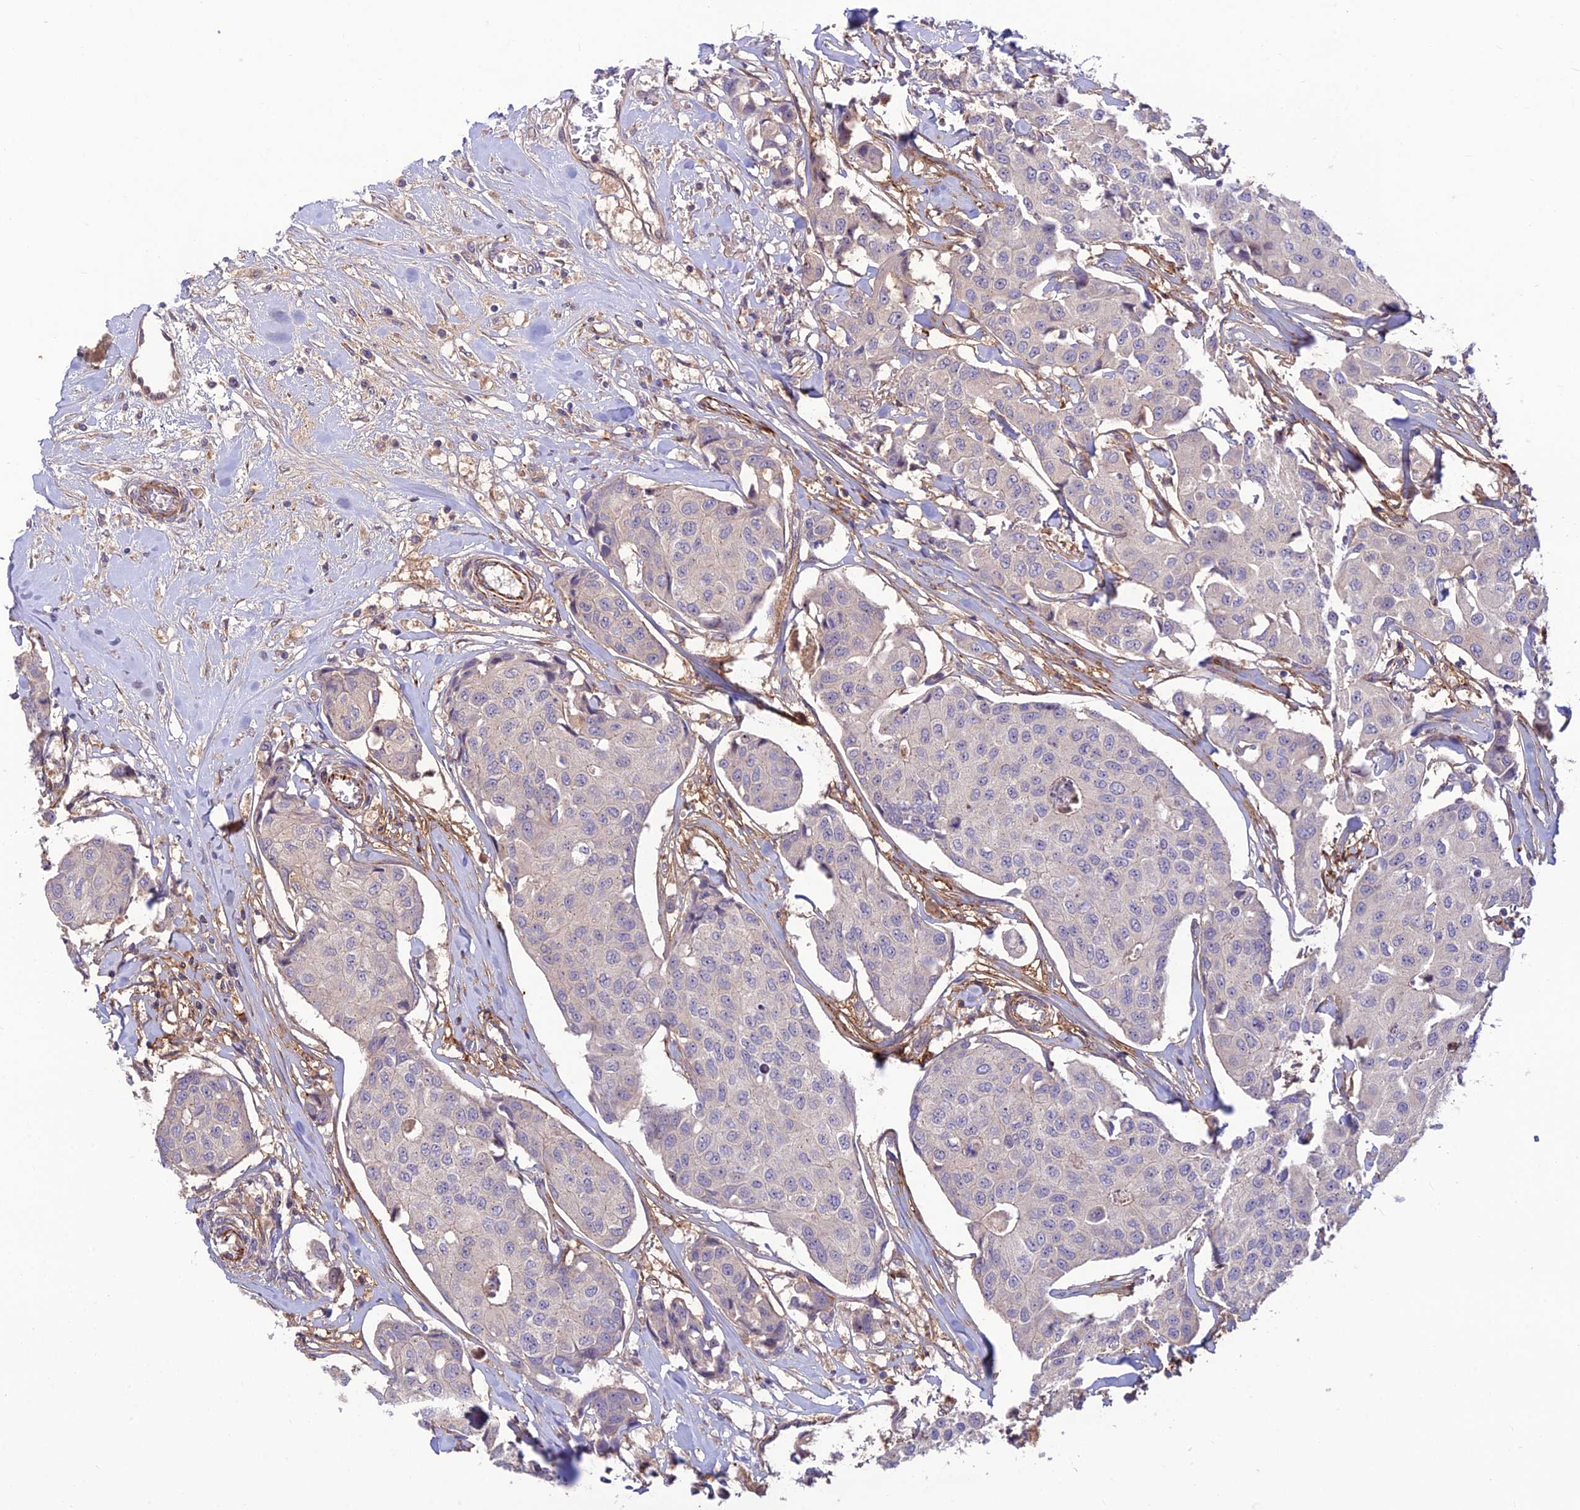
{"staining": {"intensity": "negative", "quantity": "none", "location": "none"}, "tissue": "breast cancer", "cell_type": "Tumor cells", "image_type": "cancer", "snomed": [{"axis": "morphology", "description": "Duct carcinoma"}, {"axis": "topography", "description": "Breast"}], "caption": "An IHC micrograph of breast infiltrating ductal carcinoma is shown. There is no staining in tumor cells of breast infiltrating ductal carcinoma.", "gene": "ST8SIA5", "patient": {"sex": "female", "age": 80}}